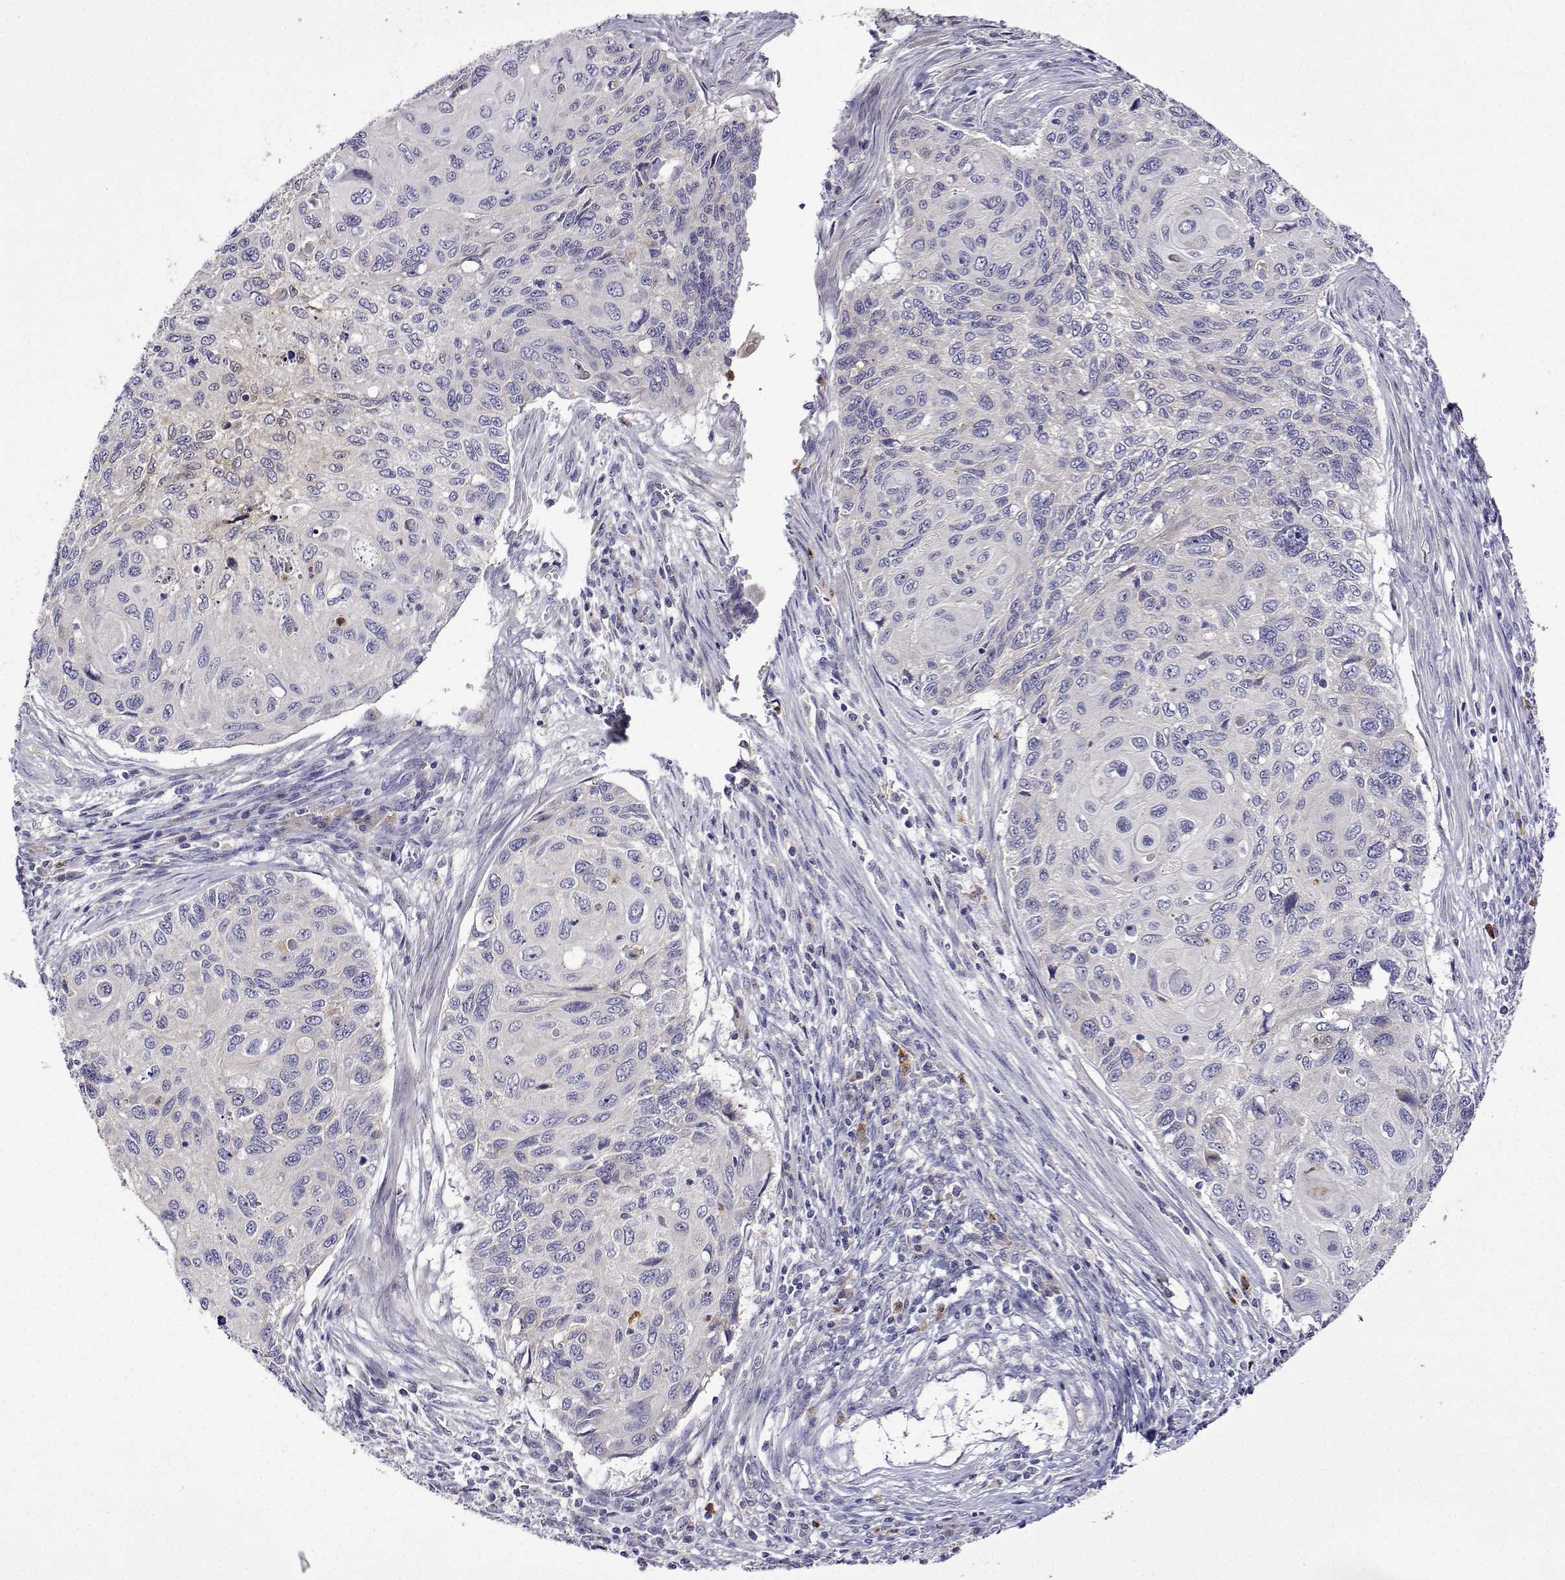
{"staining": {"intensity": "negative", "quantity": "none", "location": "none"}, "tissue": "cervical cancer", "cell_type": "Tumor cells", "image_type": "cancer", "snomed": [{"axis": "morphology", "description": "Squamous cell carcinoma, NOS"}, {"axis": "topography", "description": "Cervix"}], "caption": "Tumor cells are negative for brown protein staining in cervical cancer. Nuclei are stained in blue.", "gene": "SULT2A1", "patient": {"sex": "female", "age": 70}}